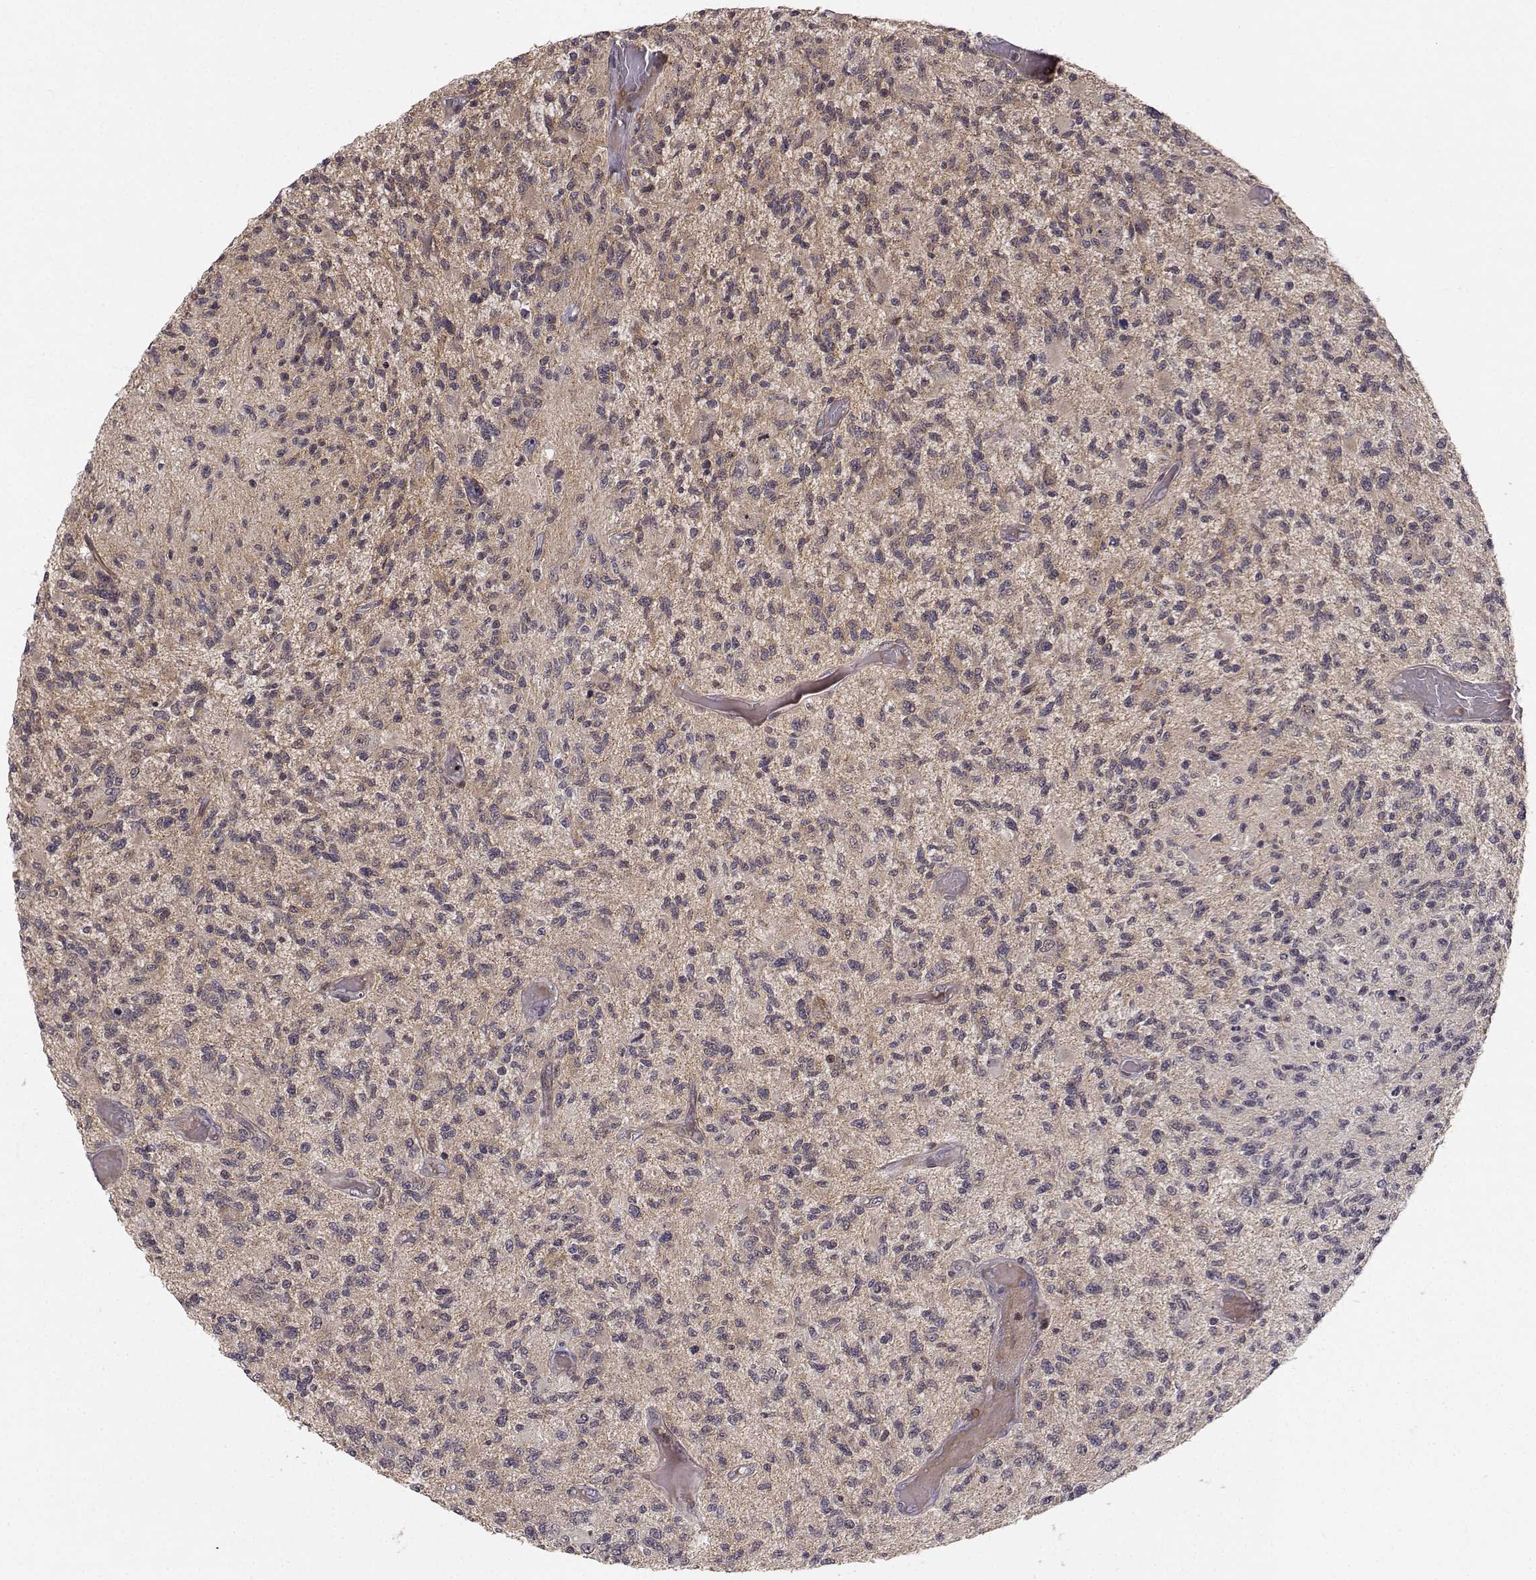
{"staining": {"intensity": "negative", "quantity": "none", "location": "none"}, "tissue": "glioma", "cell_type": "Tumor cells", "image_type": "cancer", "snomed": [{"axis": "morphology", "description": "Glioma, malignant, High grade"}, {"axis": "topography", "description": "Brain"}], "caption": "The IHC photomicrograph has no significant positivity in tumor cells of glioma tissue.", "gene": "APC", "patient": {"sex": "female", "age": 63}}